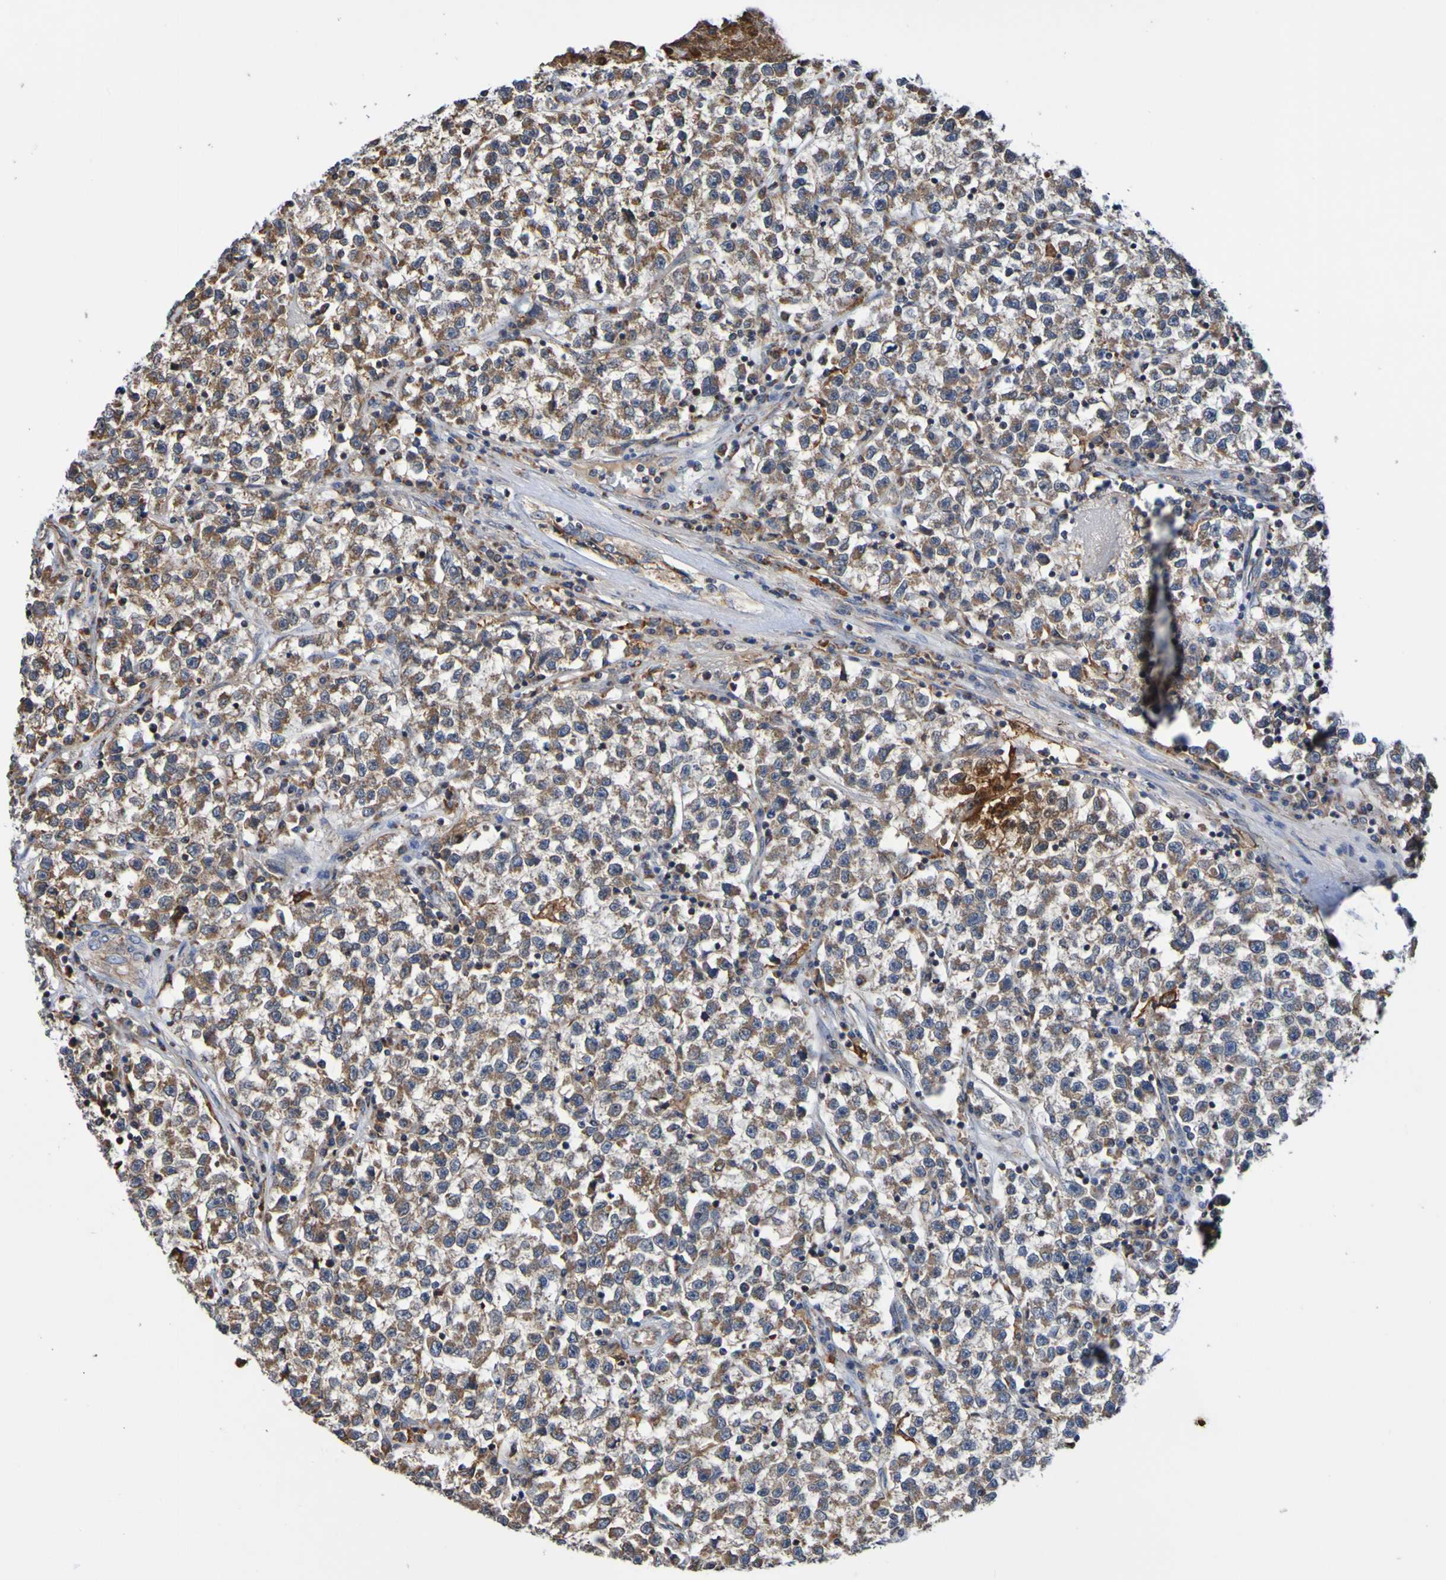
{"staining": {"intensity": "moderate", "quantity": ">75%", "location": "cytoplasmic/membranous"}, "tissue": "testis cancer", "cell_type": "Tumor cells", "image_type": "cancer", "snomed": [{"axis": "morphology", "description": "Seminoma, NOS"}, {"axis": "topography", "description": "Testis"}], "caption": "Protein expression analysis of testis cancer displays moderate cytoplasmic/membranous positivity in about >75% of tumor cells.", "gene": "AXIN1", "patient": {"sex": "male", "age": 22}}